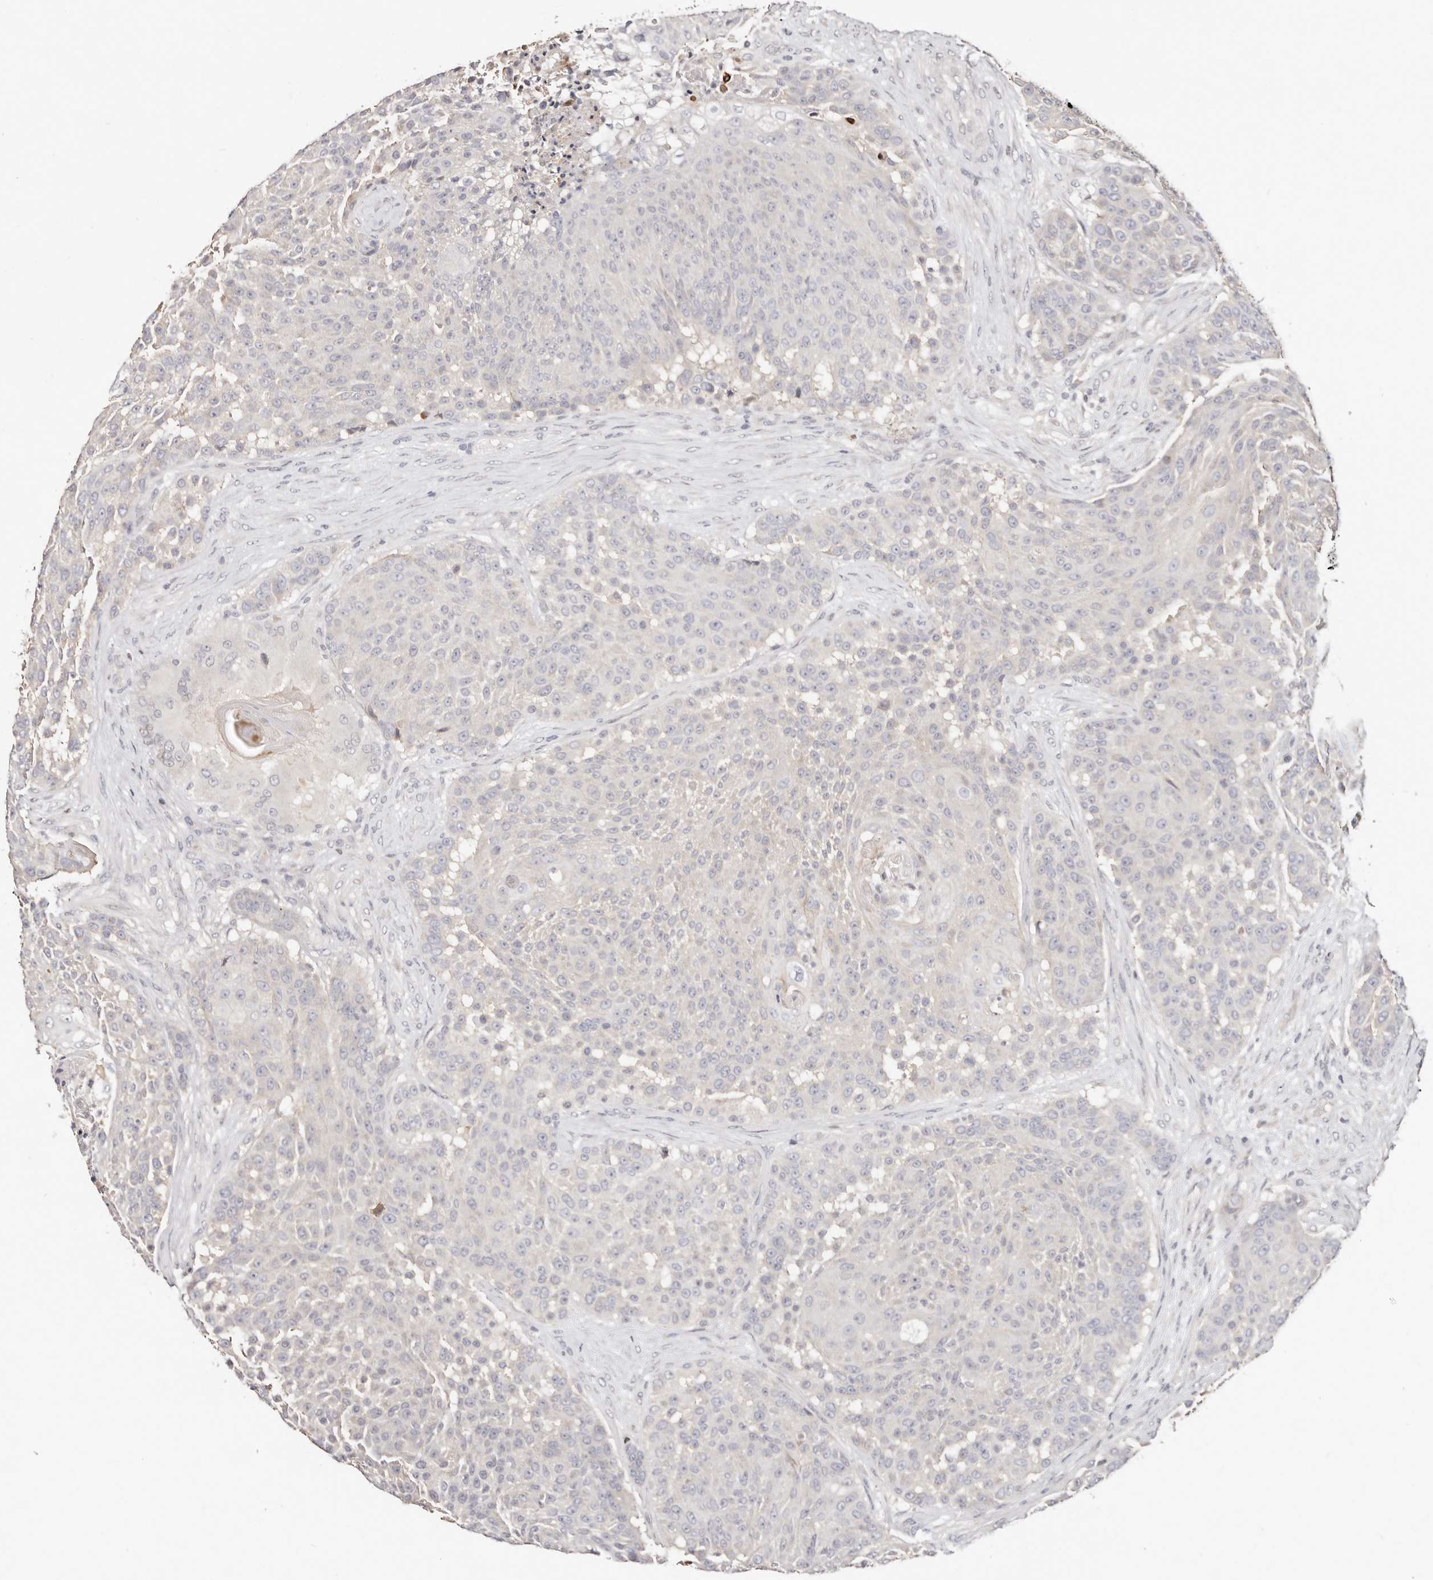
{"staining": {"intensity": "negative", "quantity": "none", "location": "none"}, "tissue": "urothelial cancer", "cell_type": "Tumor cells", "image_type": "cancer", "snomed": [{"axis": "morphology", "description": "Urothelial carcinoma, High grade"}, {"axis": "topography", "description": "Urinary bladder"}], "caption": "This is an immunohistochemistry (IHC) photomicrograph of human urothelial cancer. There is no positivity in tumor cells.", "gene": "IQGAP3", "patient": {"sex": "female", "age": 63}}